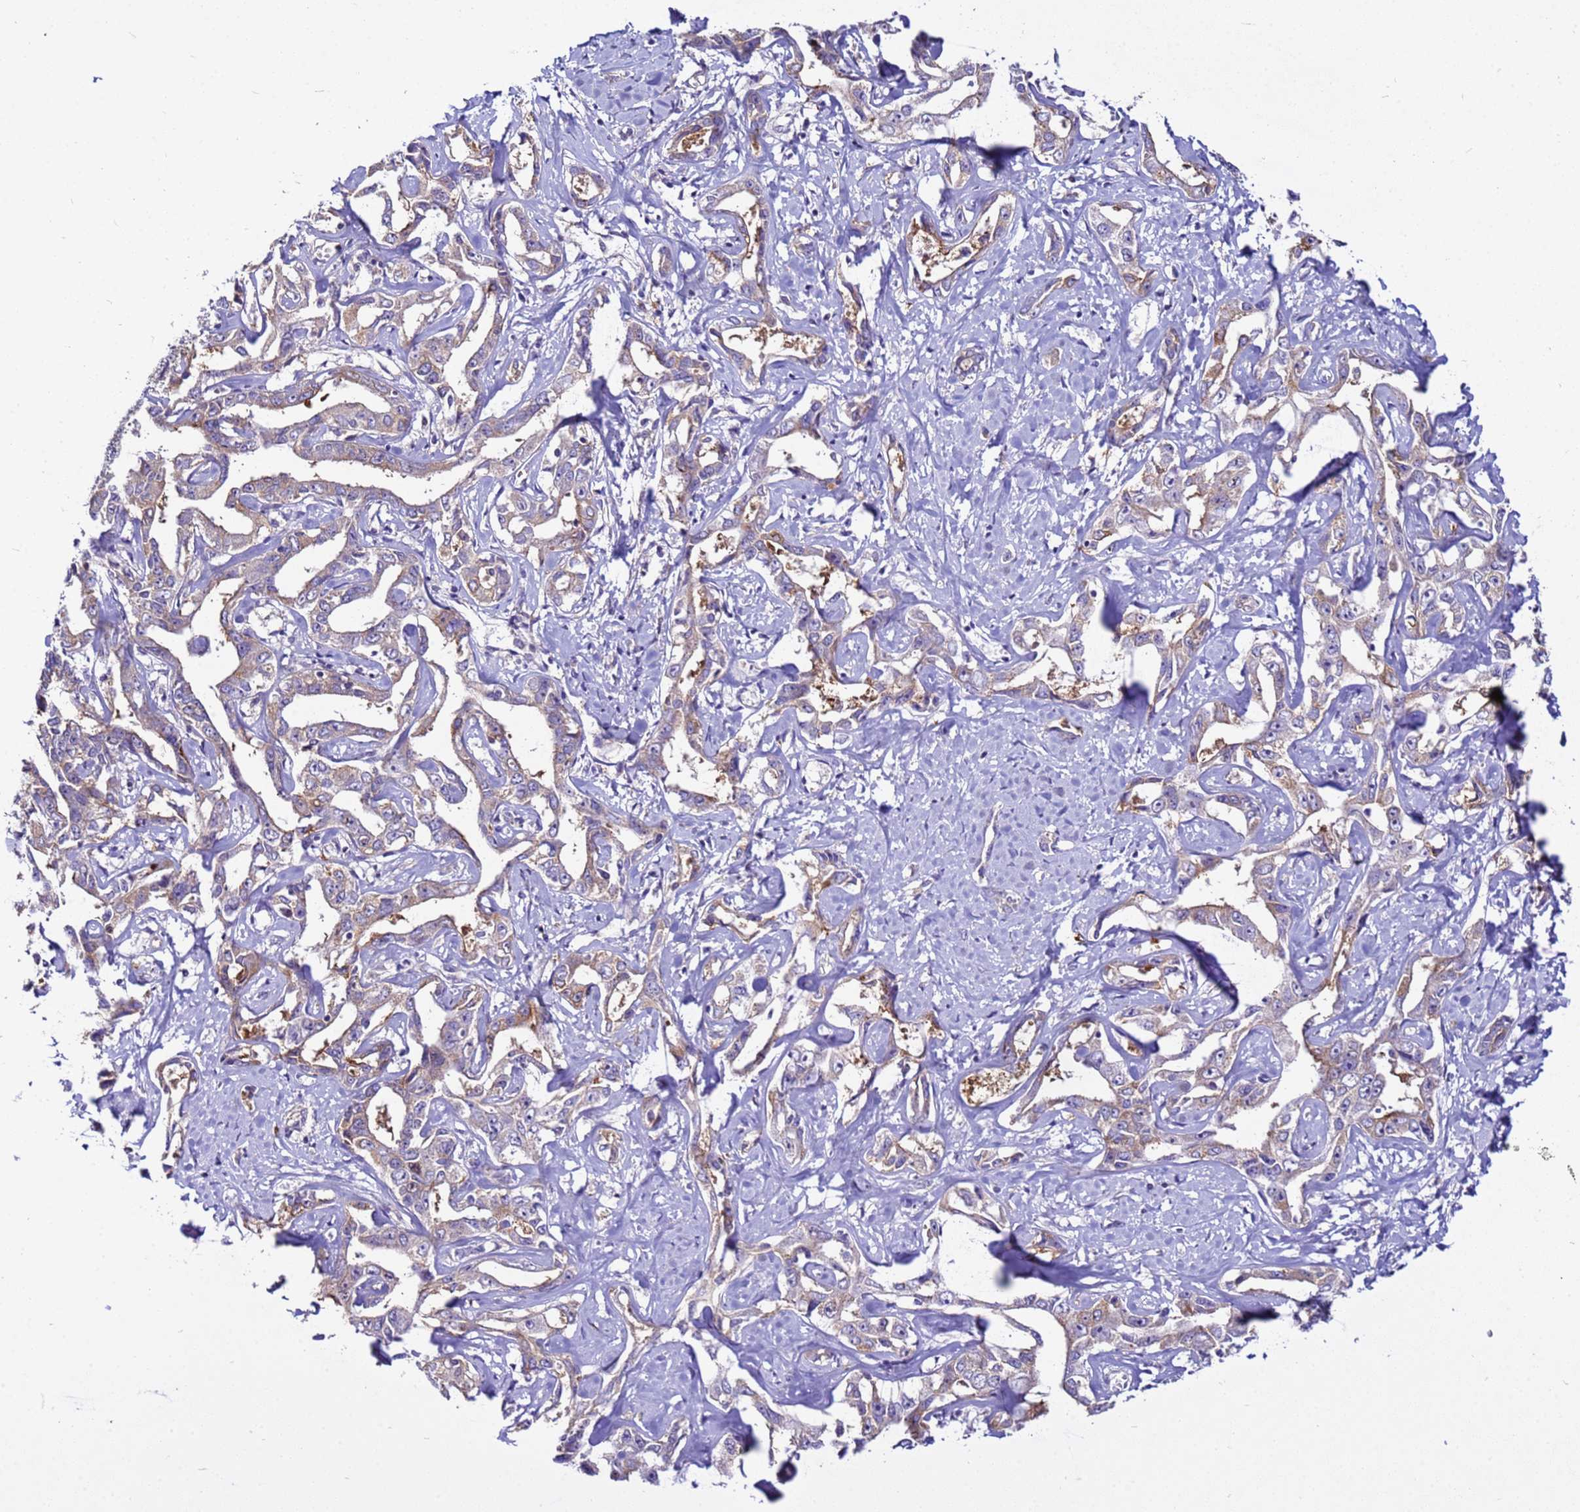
{"staining": {"intensity": "weak", "quantity": ">75%", "location": "cytoplasmic/membranous"}, "tissue": "liver cancer", "cell_type": "Tumor cells", "image_type": "cancer", "snomed": [{"axis": "morphology", "description": "Cholangiocarcinoma"}, {"axis": "topography", "description": "Liver"}], "caption": "There is low levels of weak cytoplasmic/membranous staining in tumor cells of liver cancer (cholangiocarcinoma), as demonstrated by immunohistochemical staining (brown color).", "gene": "PKD1", "patient": {"sex": "male", "age": 59}}